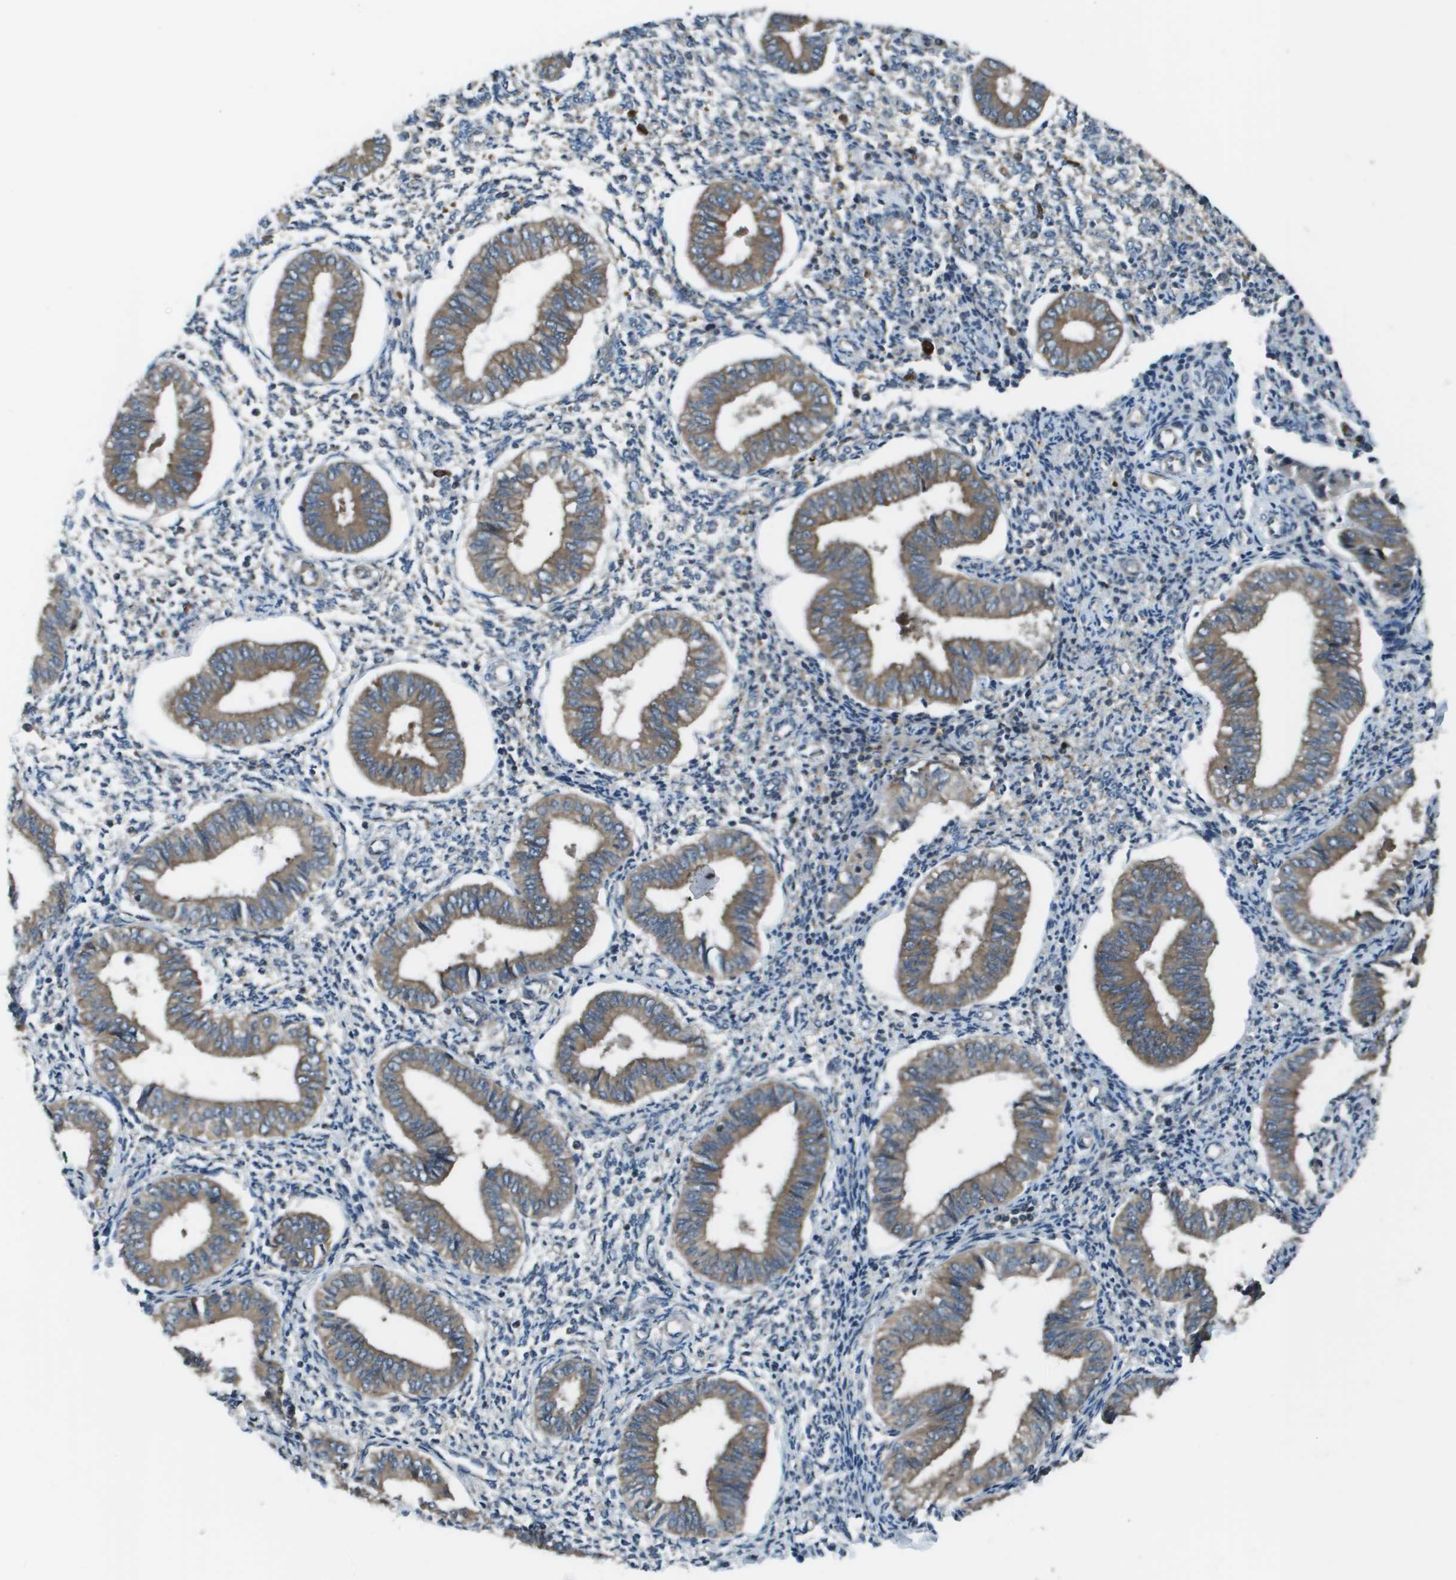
{"staining": {"intensity": "moderate", "quantity": "<25%", "location": "cytoplasmic/membranous"}, "tissue": "endometrium", "cell_type": "Cells in endometrial stroma", "image_type": "normal", "snomed": [{"axis": "morphology", "description": "Normal tissue, NOS"}, {"axis": "topography", "description": "Endometrium"}], "caption": "Endometrium stained with DAB immunohistochemistry reveals low levels of moderate cytoplasmic/membranous expression in about <25% of cells in endometrial stroma. (brown staining indicates protein expression, while blue staining denotes nuclei).", "gene": "EIF3B", "patient": {"sex": "female", "age": 50}}